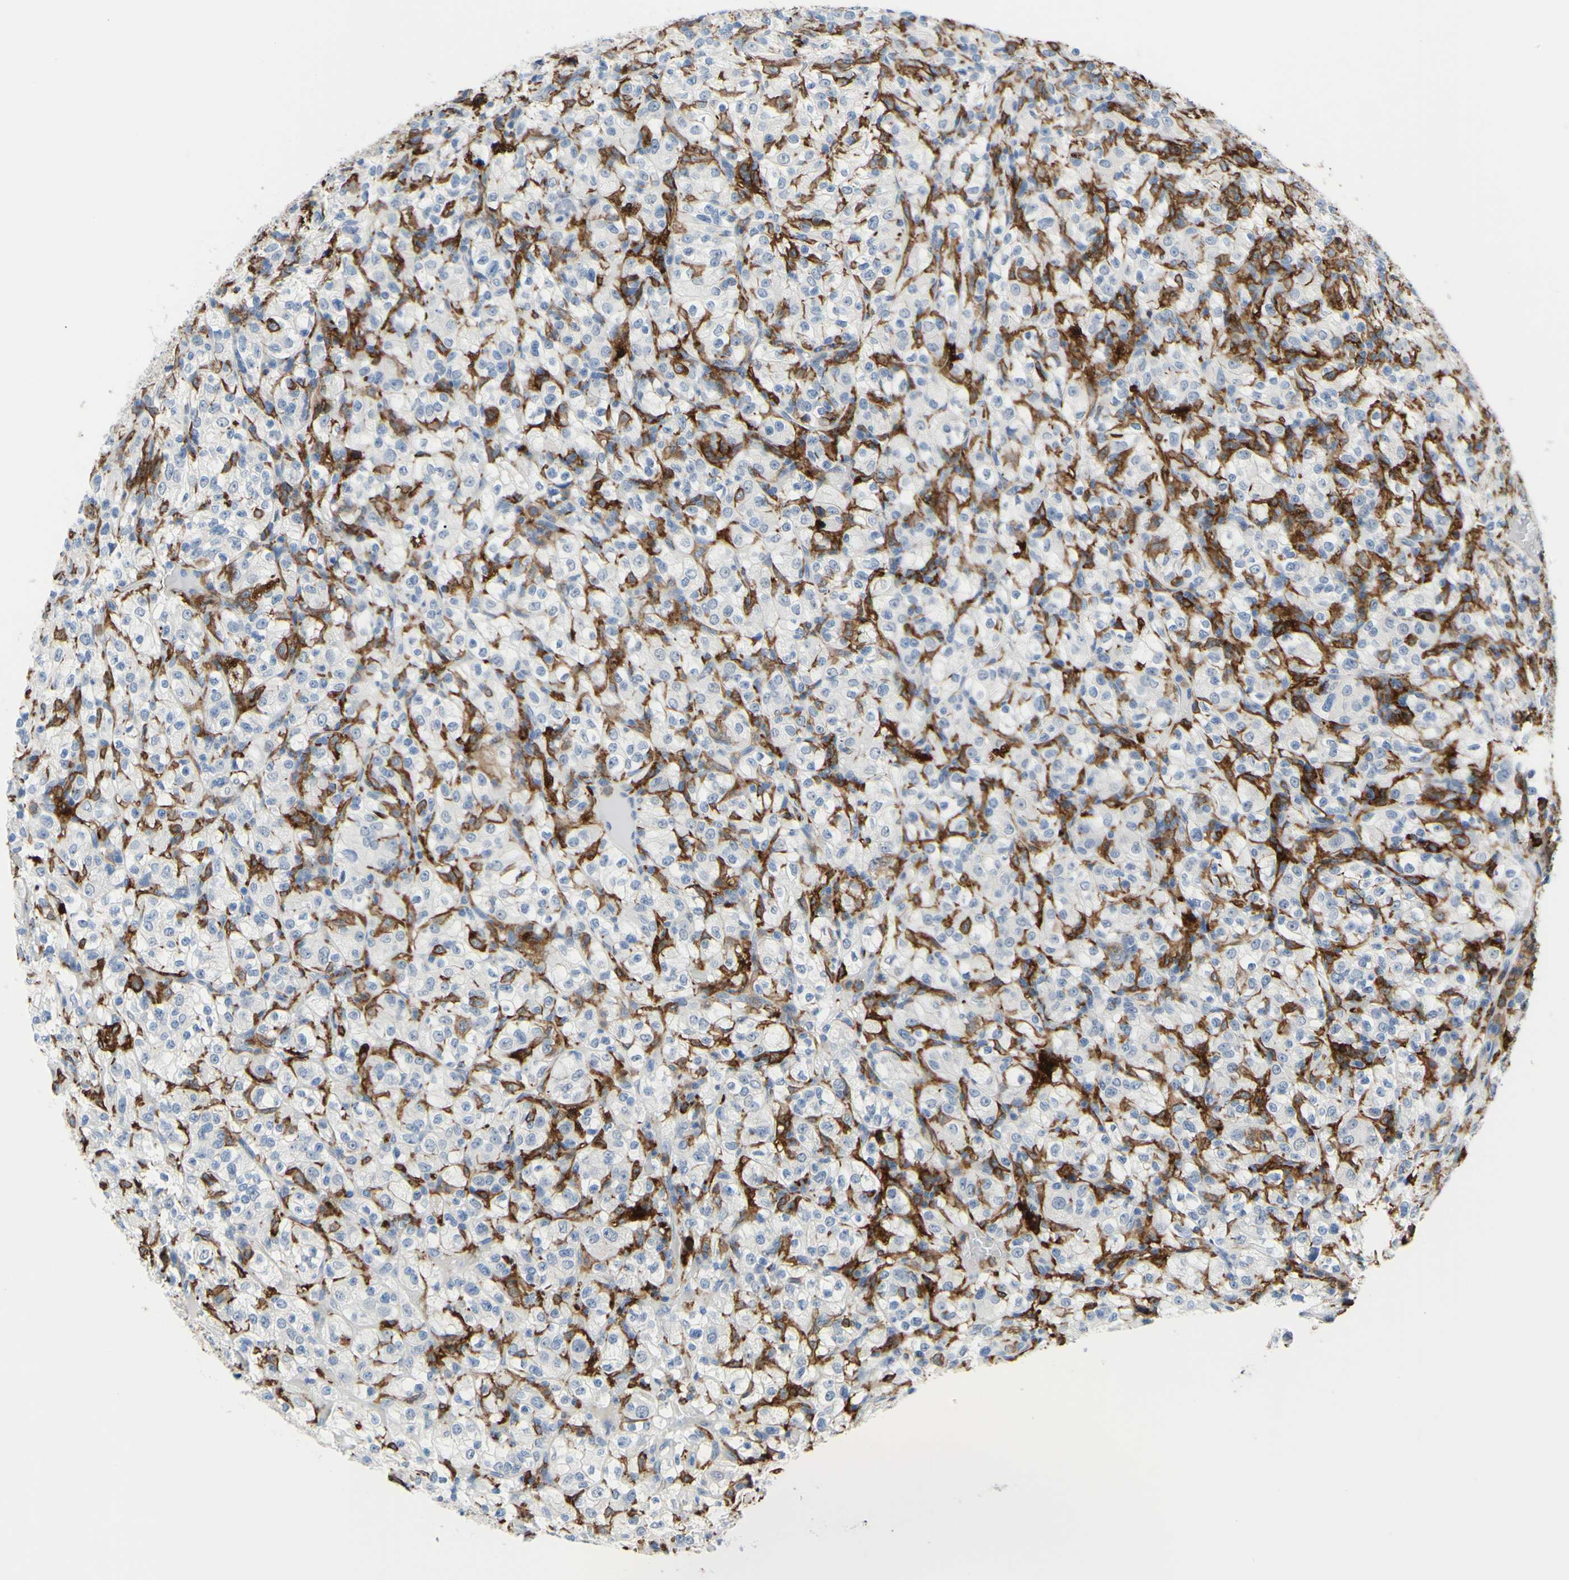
{"staining": {"intensity": "negative", "quantity": "none", "location": "none"}, "tissue": "renal cancer", "cell_type": "Tumor cells", "image_type": "cancer", "snomed": [{"axis": "morphology", "description": "Normal tissue, NOS"}, {"axis": "morphology", "description": "Adenocarcinoma, NOS"}, {"axis": "topography", "description": "Kidney"}], "caption": "Renal adenocarcinoma was stained to show a protein in brown. There is no significant positivity in tumor cells.", "gene": "FCGR2A", "patient": {"sex": "female", "age": 72}}